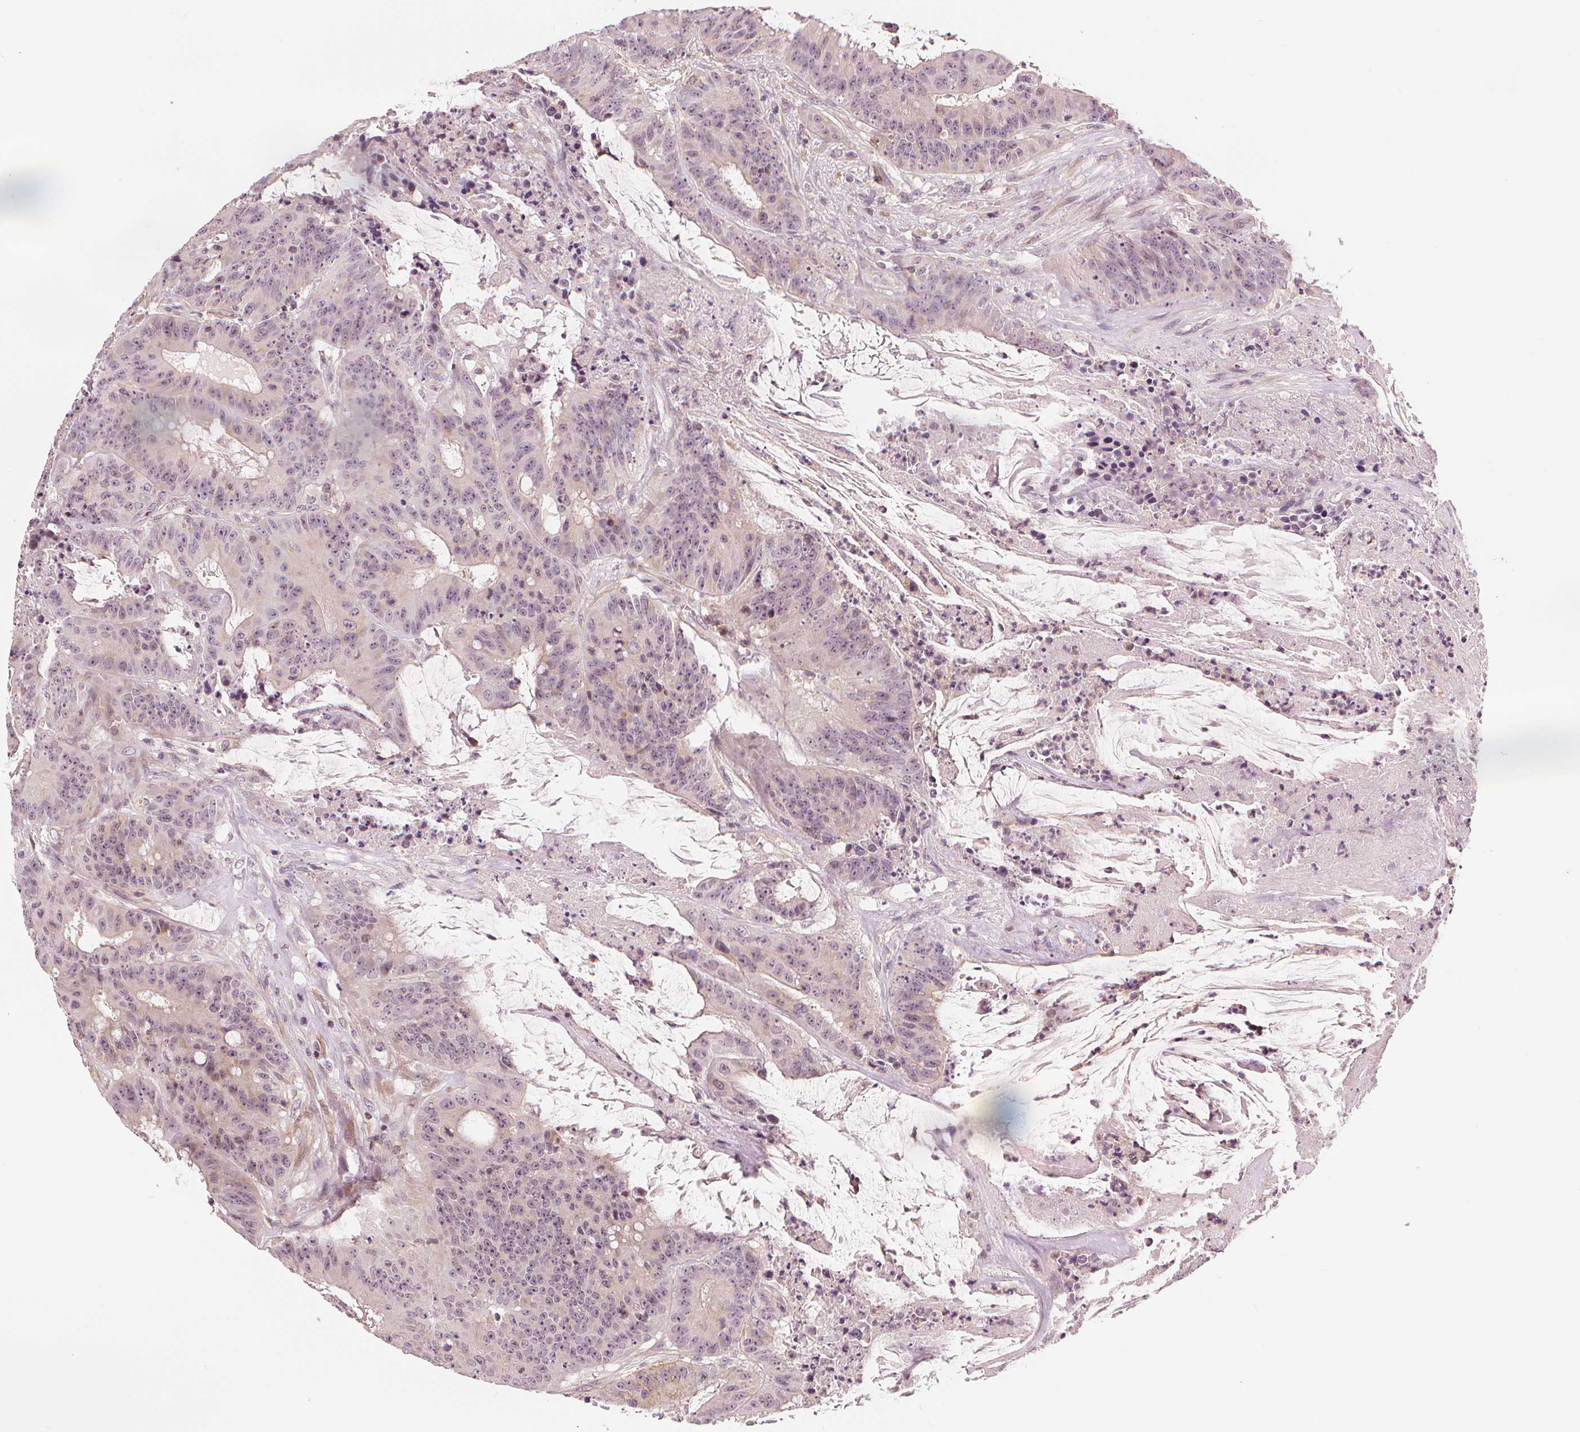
{"staining": {"intensity": "weak", "quantity": "25%-75%", "location": "nuclear"}, "tissue": "colorectal cancer", "cell_type": "Tumor cells", "image_type": "cancer", "snomed": [{"axis": "morphology", "description": "Adenocarcinoma, NOS"}, {"axis": "topography", "description": "Colon"}], "caption": "Human colorectal cancer (adenocarcinoma) stained with a brown dye demonstrates weak nuclear positive staining in about 25%-75% of tumor cells.", "gene": "SLC34A1", "patient": {"sex": "male", "age": 33}}